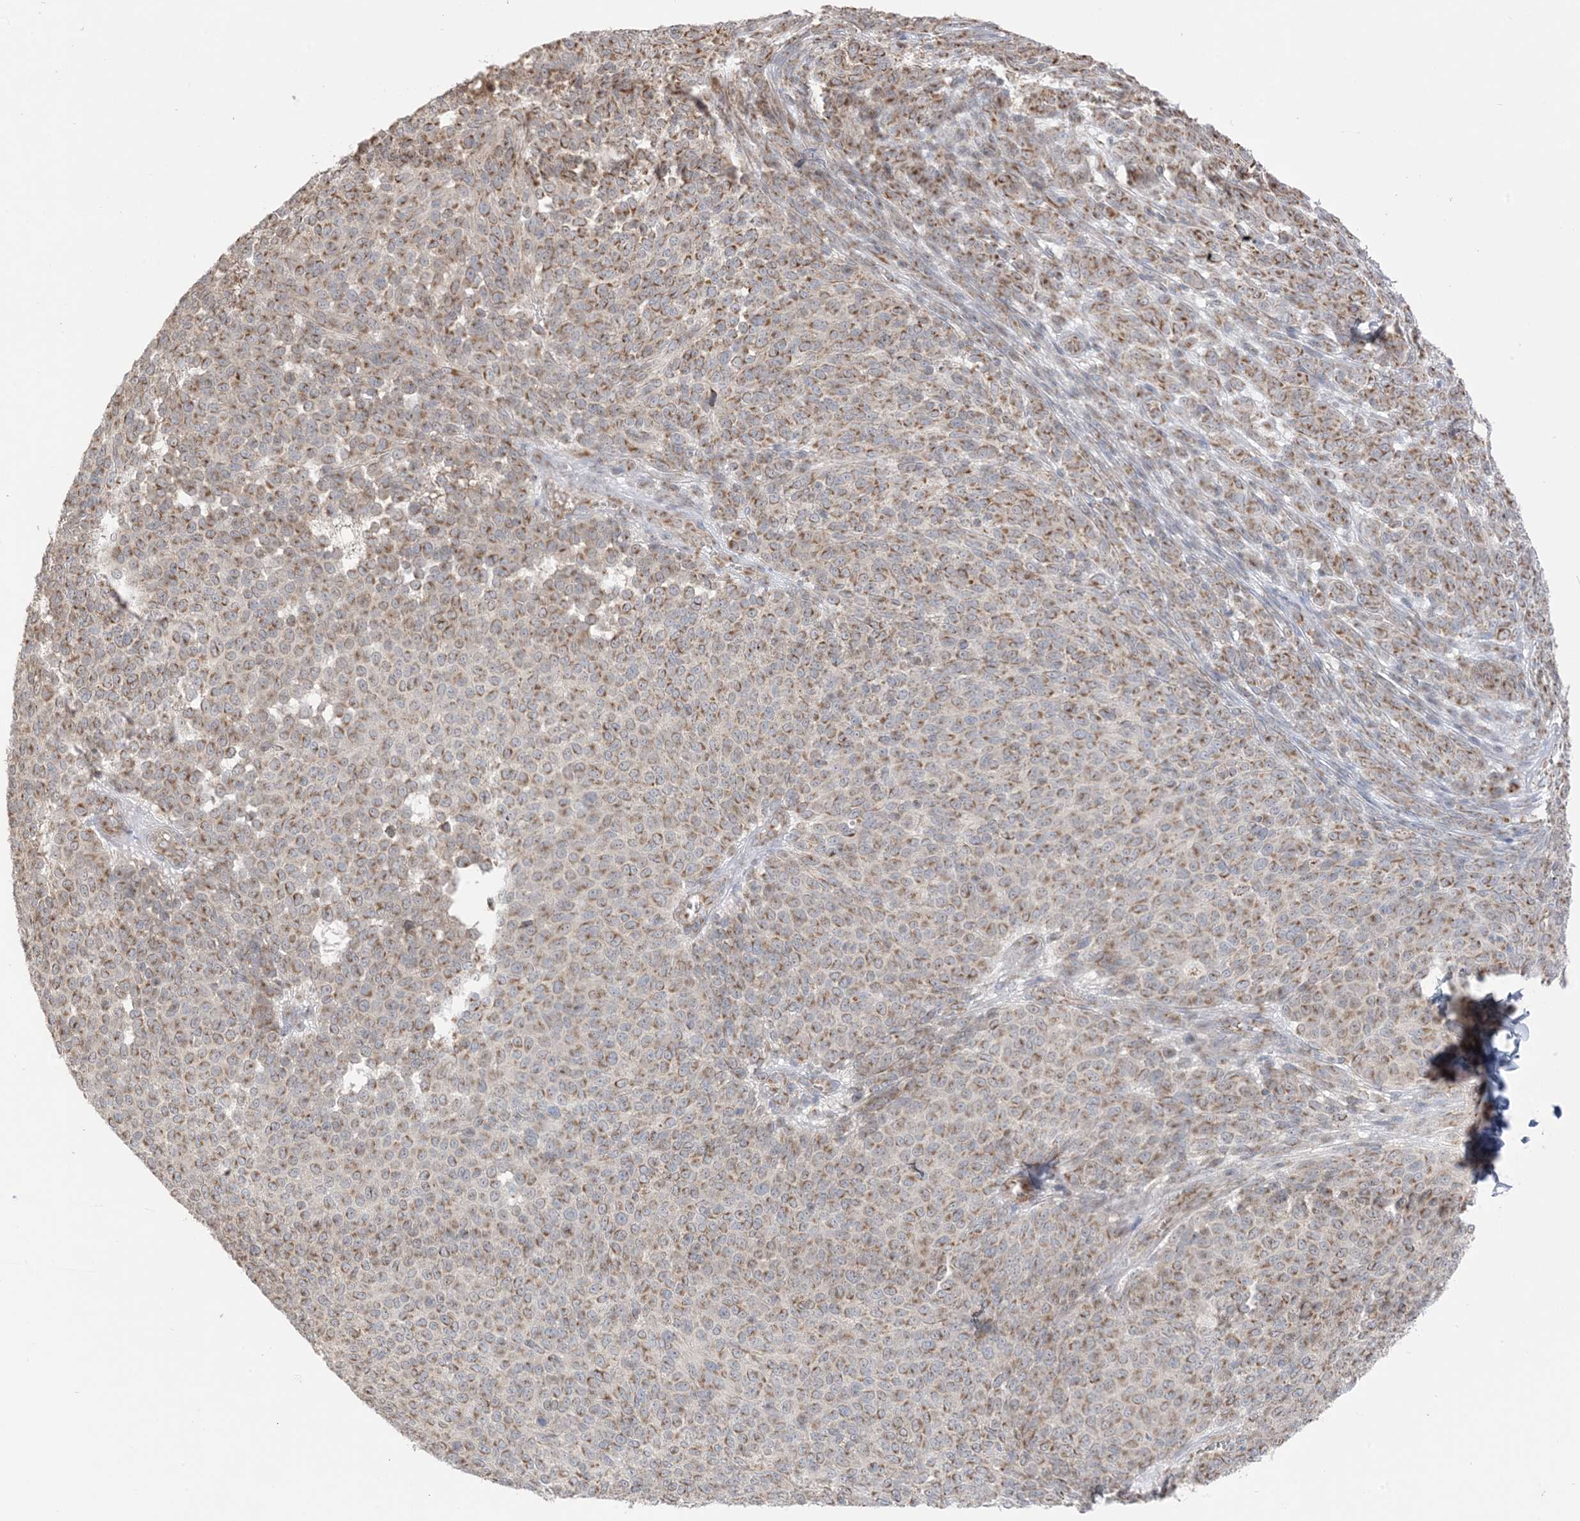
{"staining": {"intensity": "moderate", "quantity": ">75%", "location": "cytoplasmic/membranous"}, "tissue": "melanoma", "cell_type": "Tumor cells", "image_type": "cancer", "snomed": [{"axis": "morphology", "description": "Malignant melanoma, NOS"}, {"axis": "topography", "description": "Skin"}], "caption": "High-power microscopy captured an IHC photomicrograph of melanoma, revealing moderate cytoplasmic/membranous positivity in about >75% of tumor cells.", "gene": "SLC25A12", "patient": {"sex": "male", "age": 73}}